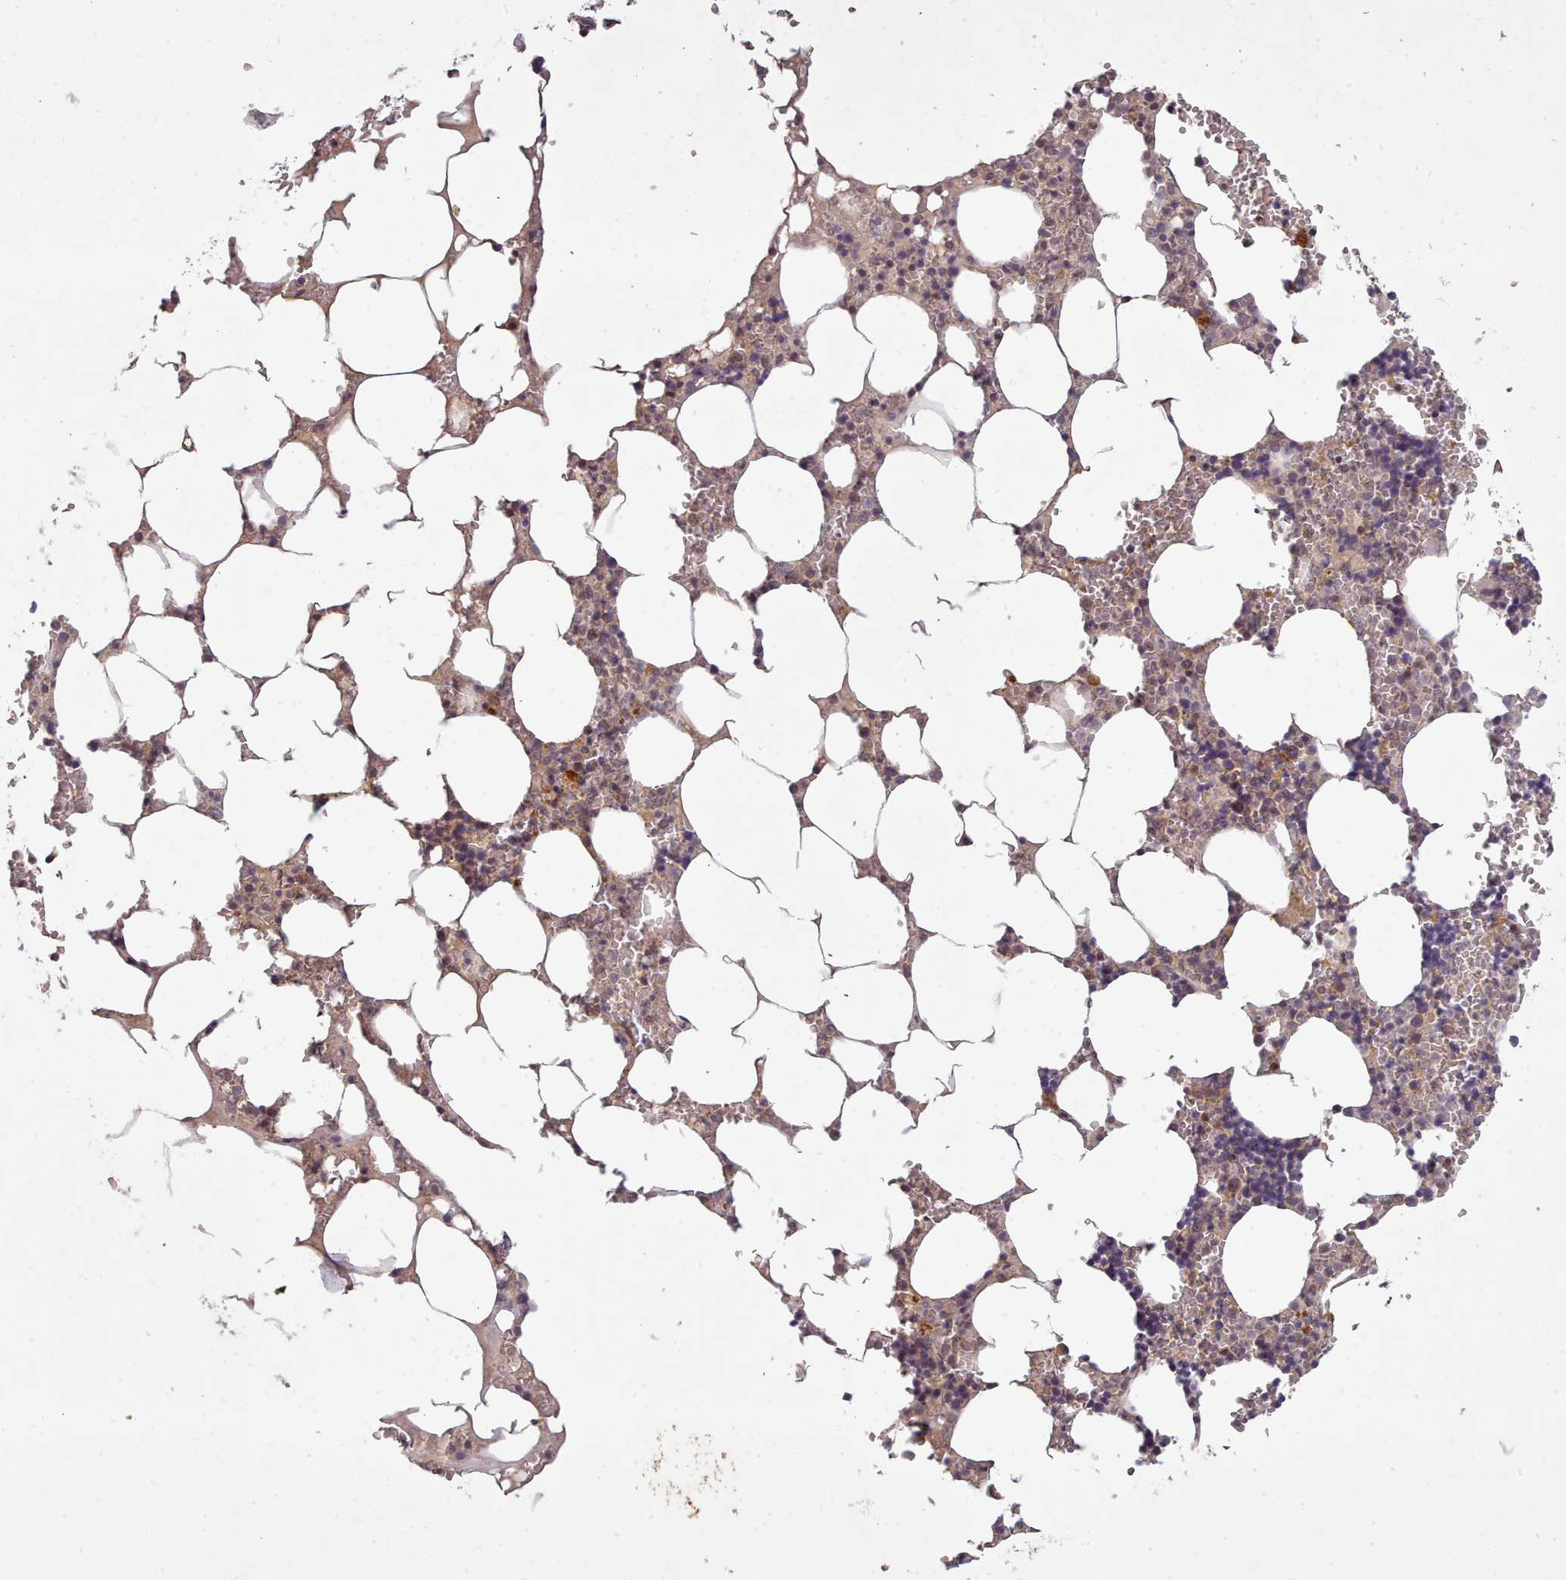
{"staining": {"intensity": "moderate", "quantity": "<25%", "location": "cytoplasmic/membranous,nuclear"}, "tissue": "bone marrow", "cell_type": "Hematopoietic cells", "image_type": "normal", "snomed": [{"axis": "morphology", "description": "Normal tissue, NOS"}, {"axis": "topography", "description": "Bone marrow"}], "caption": "A low amount of moderate cytoplasmic/membranous,nuclear positivity is present in about <25% of hematopoietic cells in unremarkable bone marrow.", "gene": "CDC6", "patient": {"sex": "male", "age": 54}}